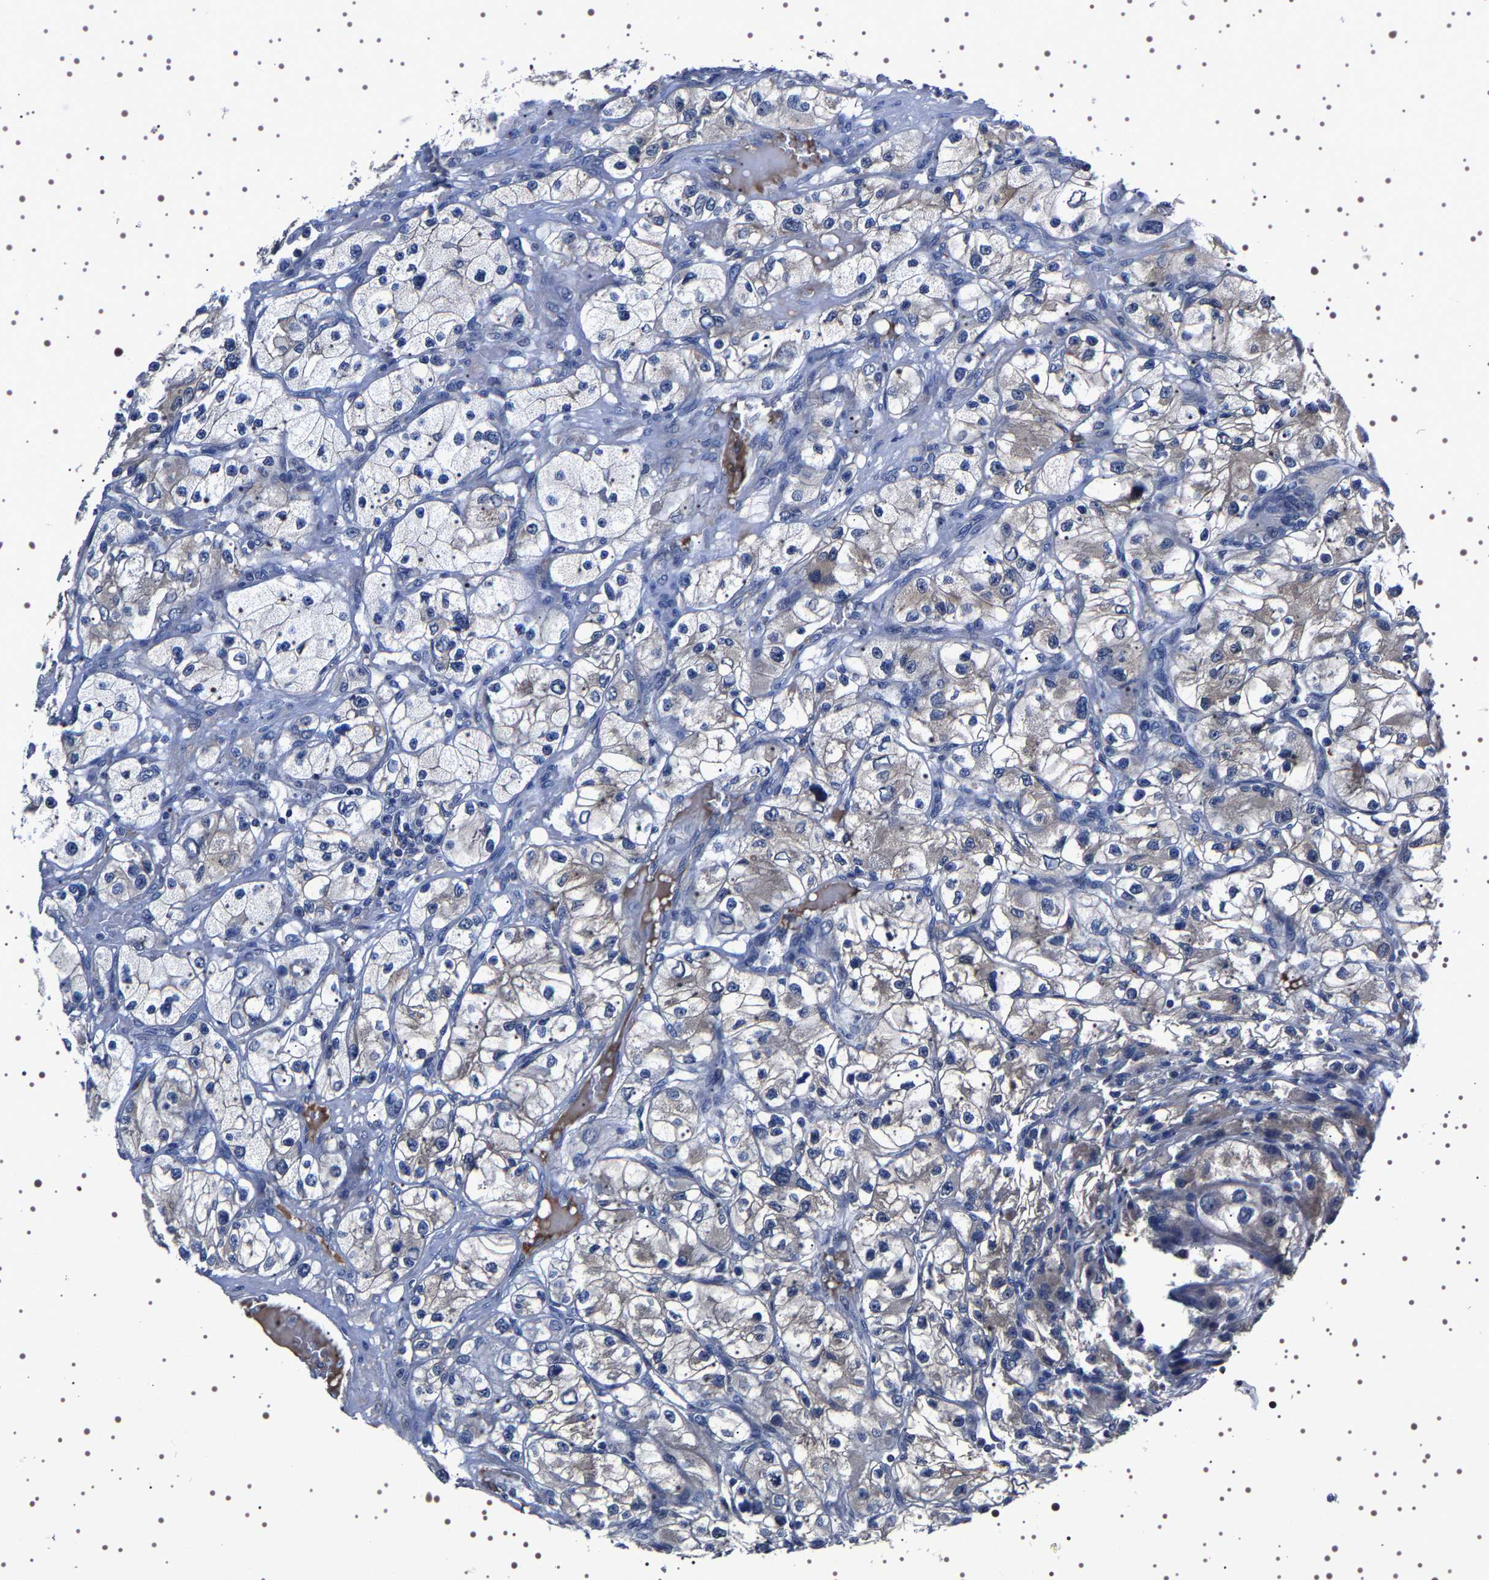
{"staining": {"intensity": "weak", "quantity": "<25%", "location": "cytoplasmic/membranous"}, "tissue": "renal cancer", "cell_type": "Tumor cells", "image_type": "cancer", "snomed": [{"axis": "morphology", "description": "Adenocarcinoma, NOS"}, {"axis": "topography", "description": "Kidney"}], "caption": "Renal cancer (adenocarcinoma) stained for a protein using immunohistochemistry (IHC) reveals no staining tumor cells.", "gene": "TARBP1", "patient": {"sex": "female", "age": 57}}